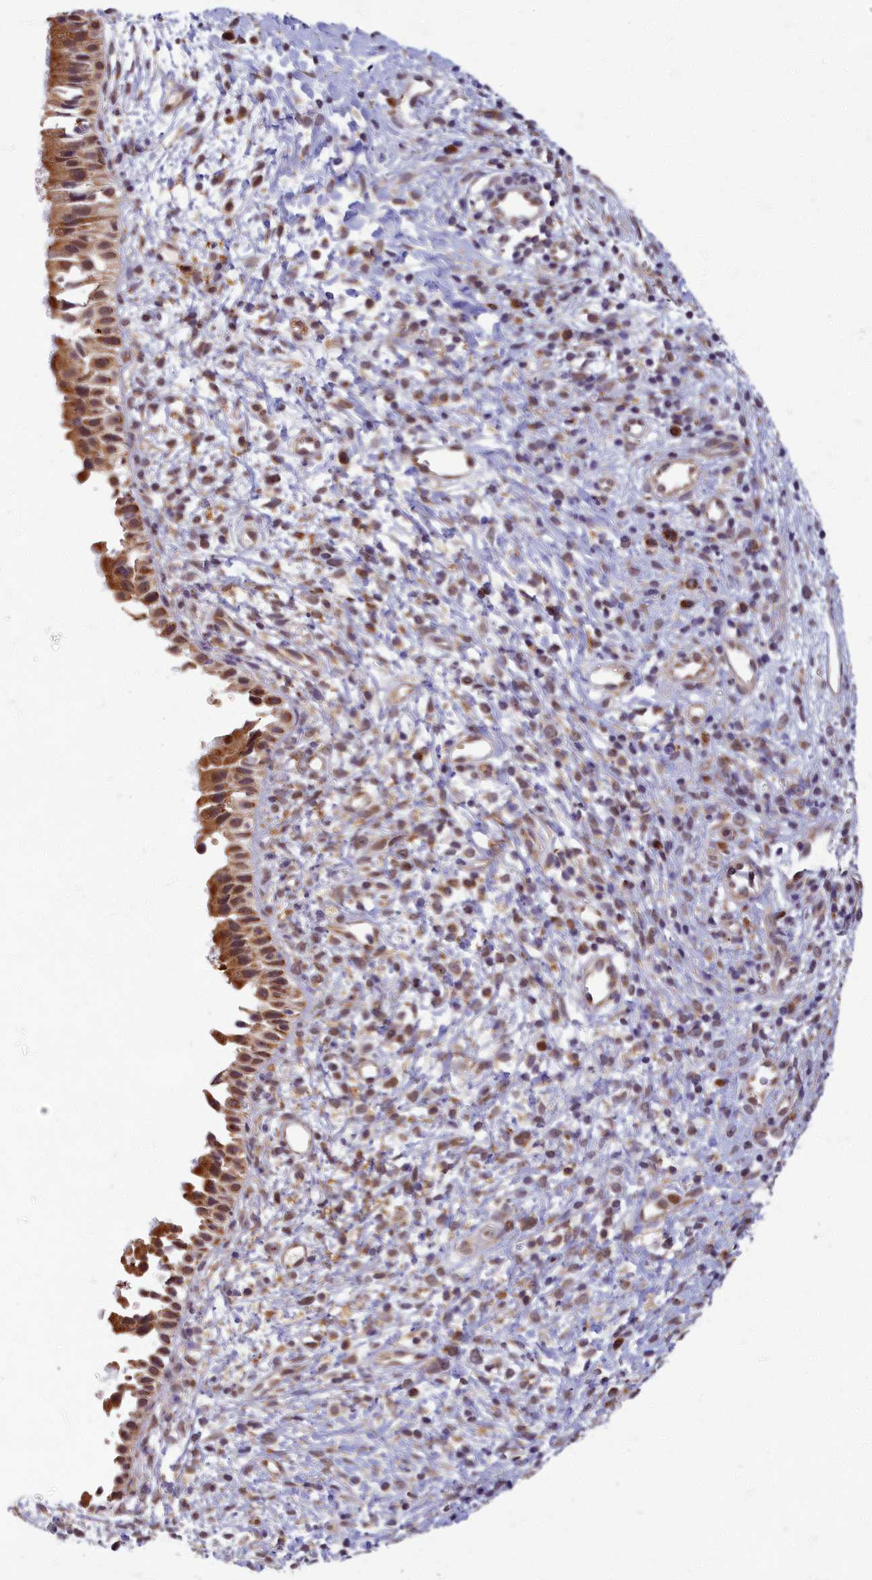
{"staining": {"intensity": "moderate", "quantity": ">75%", "location": "cytoplasmic/membranous"}, "tissue": "nasopharynx", "cell_type": "Respiratory epithelial cells", "image_type": "normal", "snomed": [{"axis": "morphology", "description": "Normal tissue, NOS"}, {"axis": "topography", "description": "Nasopharynx"}], "caption": "Nasopharynx stained with DAB IHC demonstrates medium levels of moderate cytoplasmic/membranous staining in approximately >75% of respiratory epithelial cells.", "gene": "EARS2", "patient": {"sex": "male", "age": 22}}